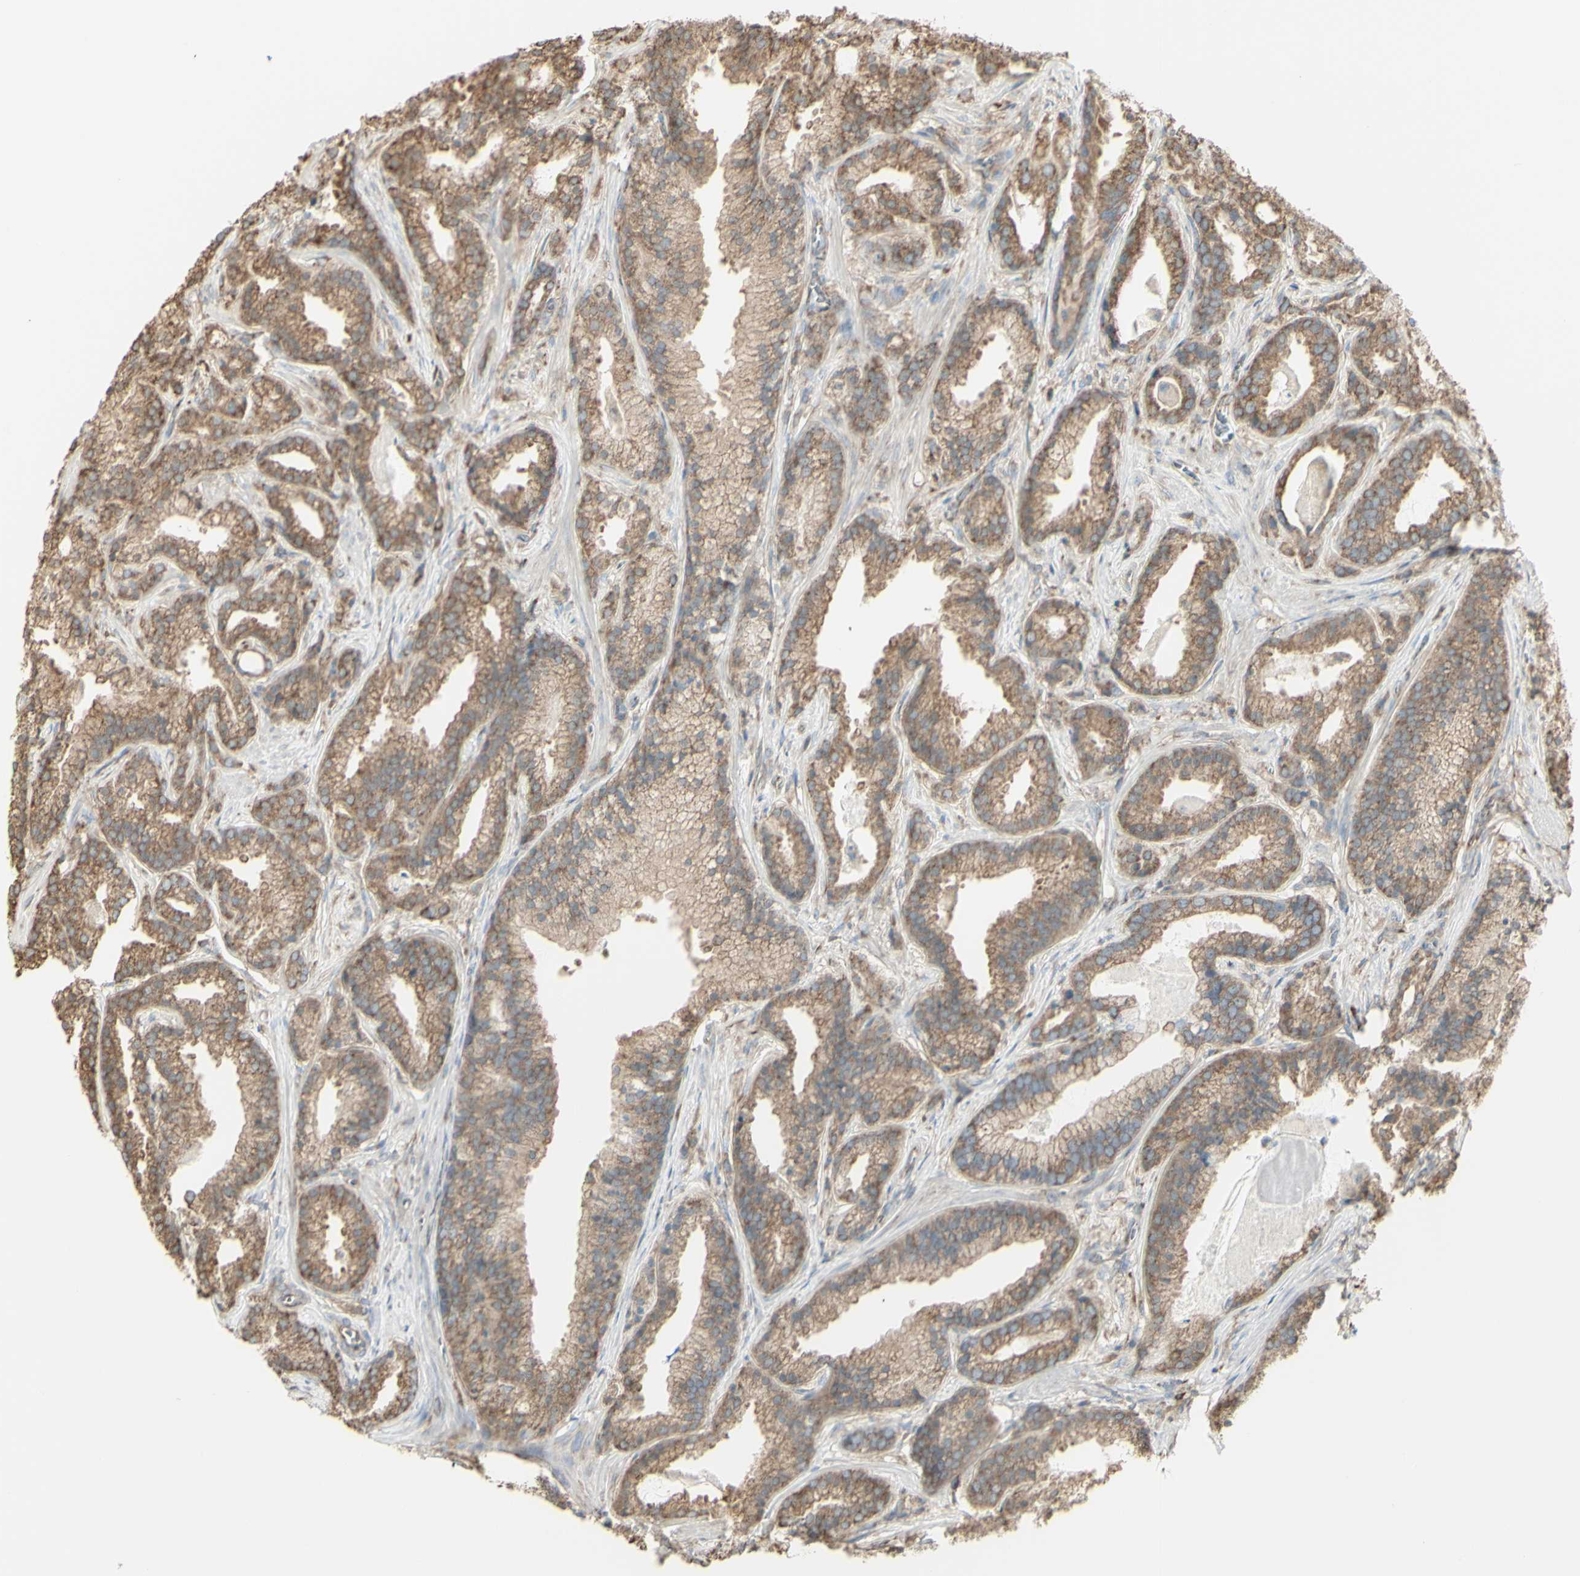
{"staining": {"intensity": "moderate", "quantity": ">75%", "location": "cytoplasmic/membranous"}, "tissue": "prostate cancer", "cell_type": "Tumor cells", "image_type": "cancer", "snomed": [{"axis": "morphology", "description": "Adenocarcinoma, Low grade"}, {"axis": "topography", "description": "Prostate"}], "caption": "IHC (DAB (3,3'-diaminobenzidine)) staining of human prostate cancer (low-grade adenocarcinoma) demonstrates moderate cytoplasmic/membranous protein staining in approximately >75% of tumor cells. (Brightfield microscopy of DAB IHC at high magnification).", "gene": "EEF1B2", "patient": {"sex": "male", "age": 59}}